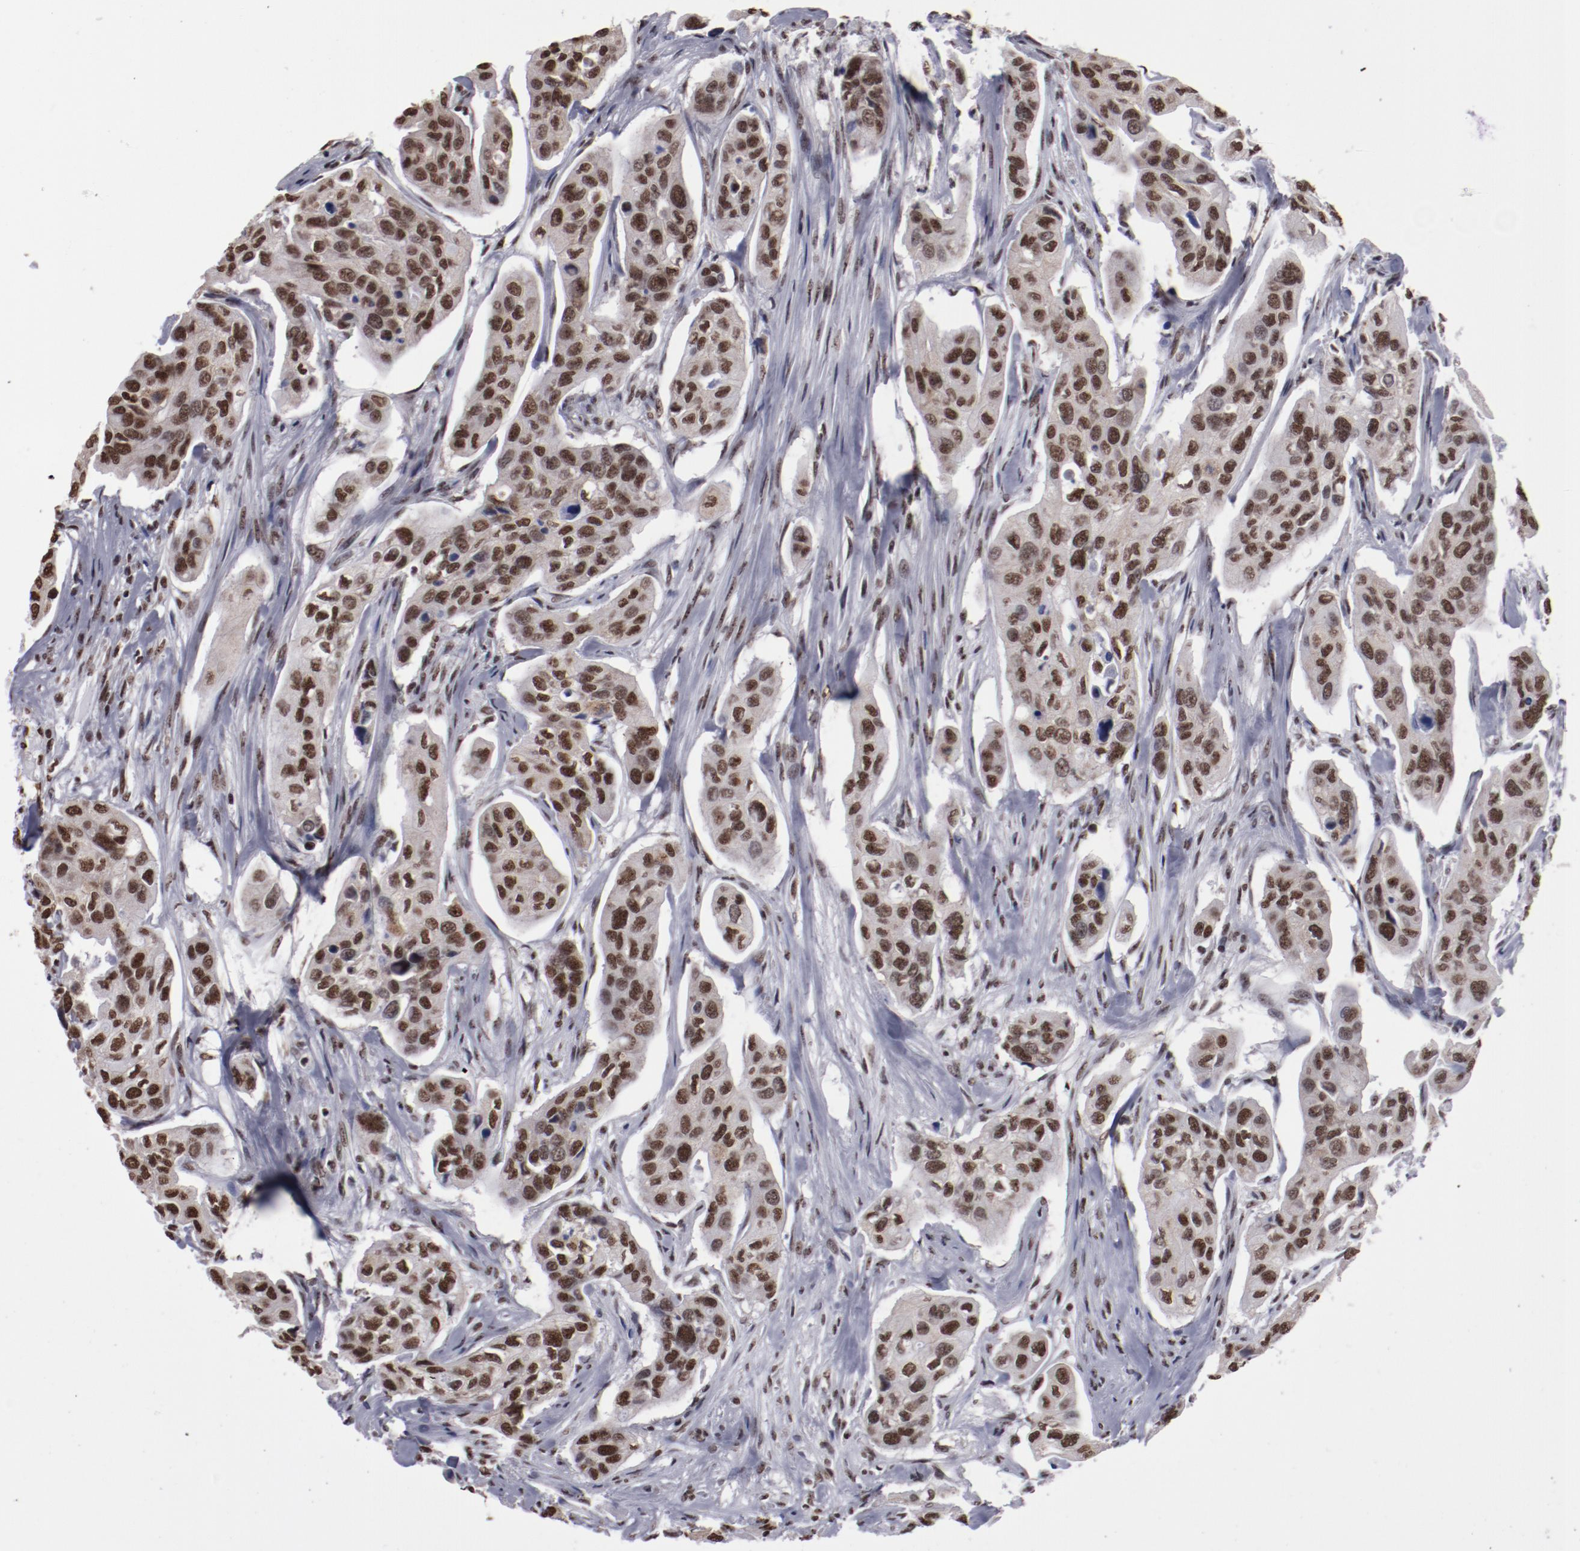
{"staining": {"intensity": "strong", "quantity": ">75%", "location": "nuclear"}, "tissue": "urothelial cancer", "cell_type": "Tumor cells", "image_type": "cancer", "snomed": [{"axis": "morphology", "description": "Adenocarcinoma, NOS"}, {"axis": "topography", "description": "Urinary bladder"}], "caption": "The photomicrograph shows immunohistochemical staining of urothelial cancer. There is strong nuclear expression is appreciated in approximately >75% of tumor cells.", "gene": "HNRNPA2B1", "patient": {"sex": "male", "age": 61}}